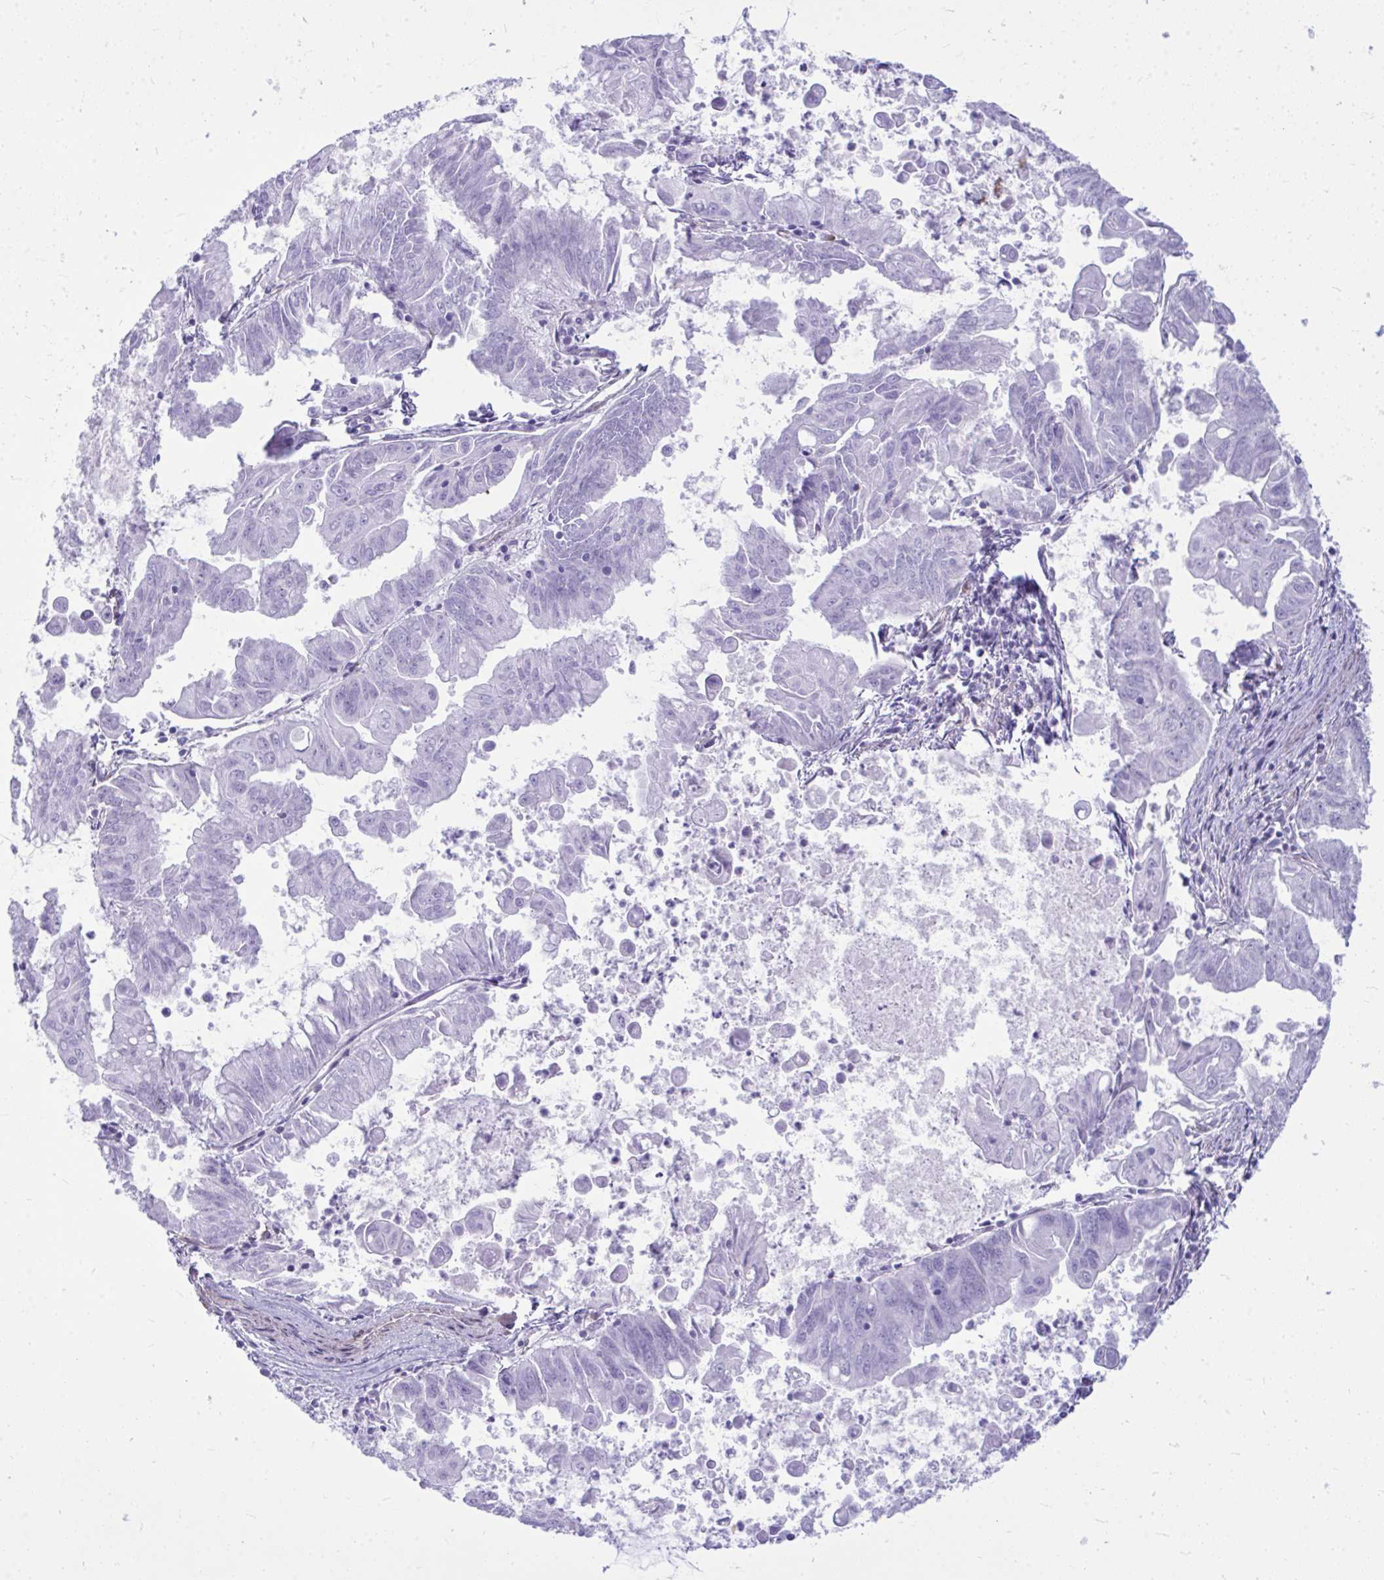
{"staining": {"intensity": "negative", "quantity": "none", "location": "none"}, "tissue": "stomach cancer", "cell_type": "Tumor cells", "image_type": "cancer", "snomed": [{"axis": "morphology", "description": "Adenocarcinoma, NOS"}, {"axis": "topography", "description": "Stomach, upper"}], "caption": "There is no significant staining in tumor cells of adenocarcinoma (stomach).", "gene": "LIMS2", "patient": {"sex": "male", "age": 80}}